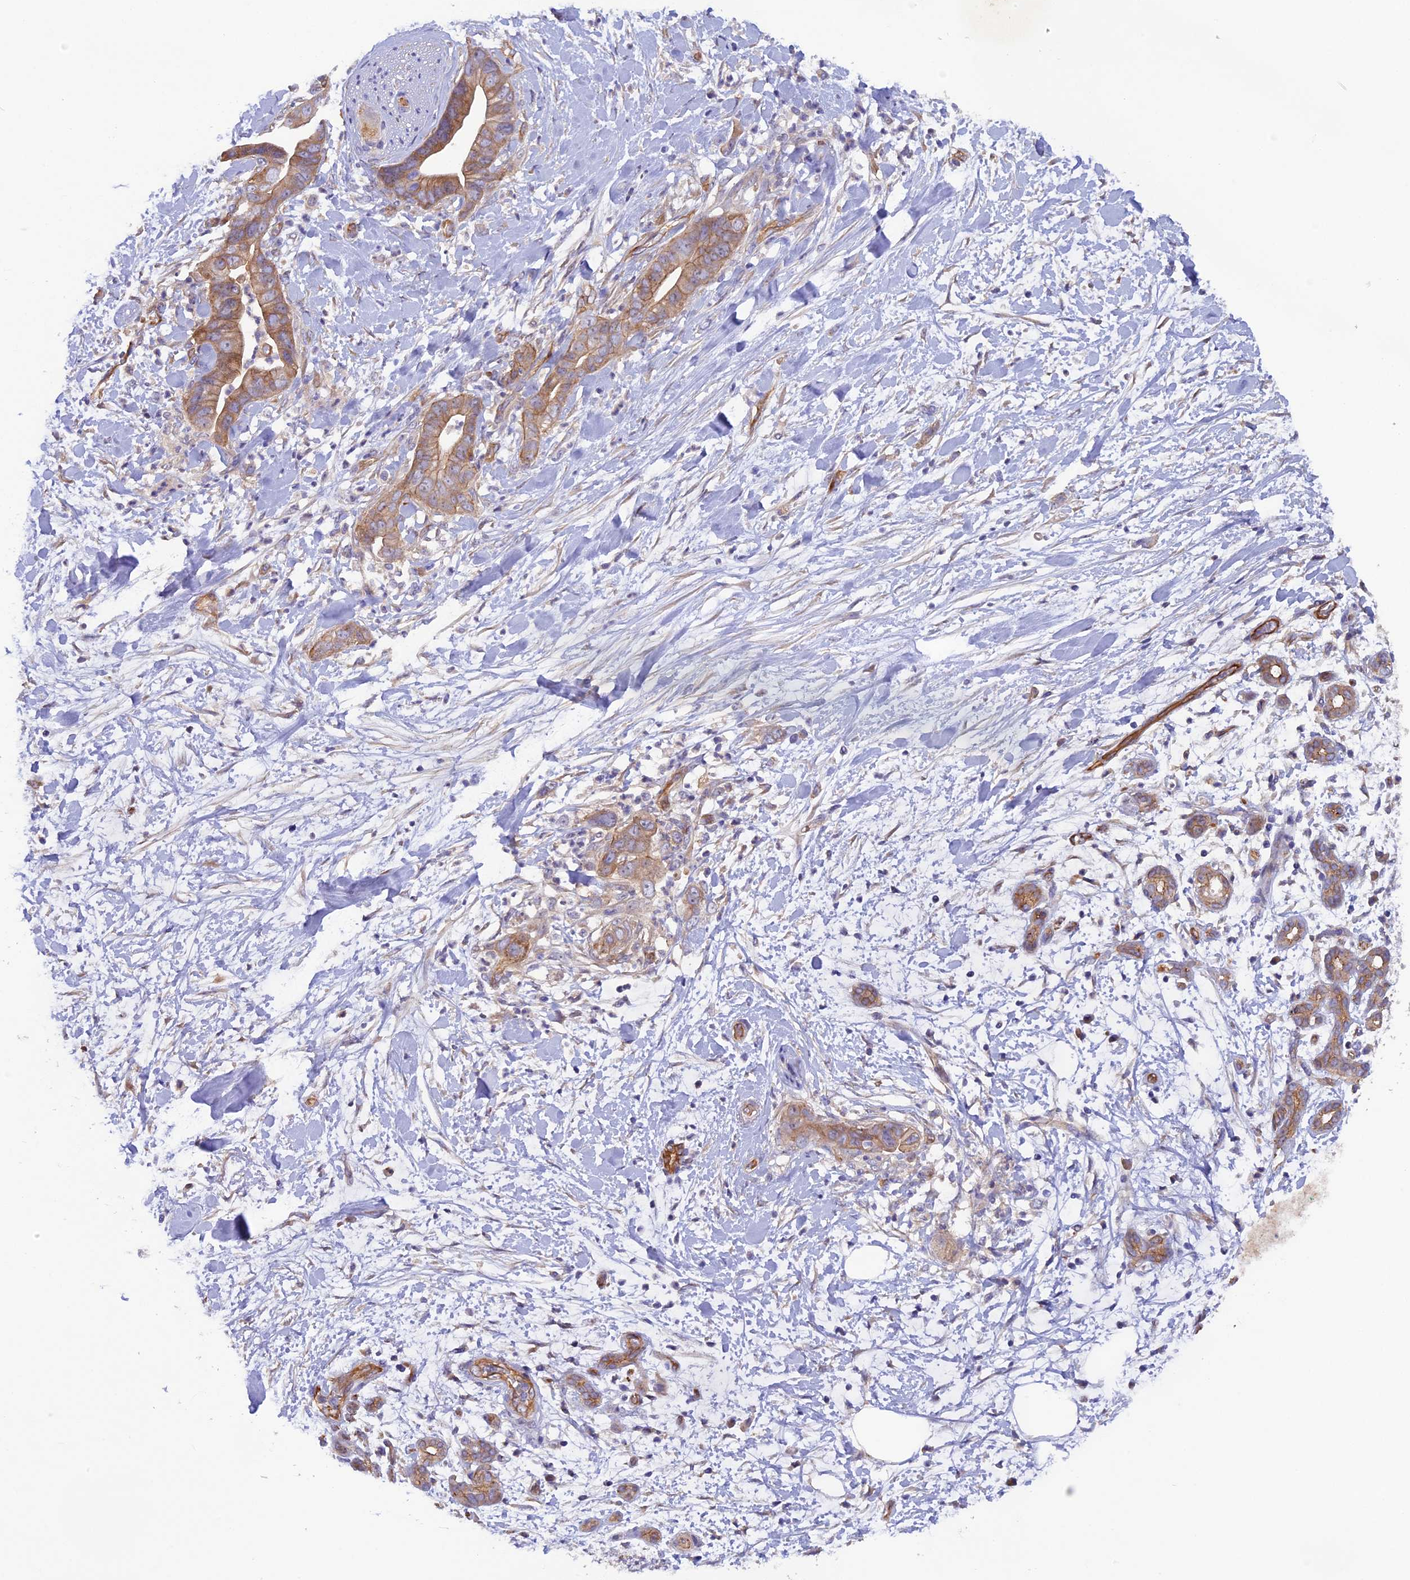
{"staining": {"intensity": "moderate", "quantity": ">75%", "location": "cytoplasmic/membranous"}, "tissue": "pancreatic cancer", "cell_type": "Tumor cells", "image_type": "cancer", "snomed": [{"axis": "morphology", "description": "Adenocarcinoma, NOS"}, {"axis": "topography", "description": "Pancreas"}], "caption": "IHC (DAB (3,3'-diaminobenzidine)) staining of pancreatic cancer demonstrates moderate cytoplasmic/membranous protein expression in about >75% of tumor cells.", "gene": "DUS3L", "patient": {"sex": "female", "age": 78}}